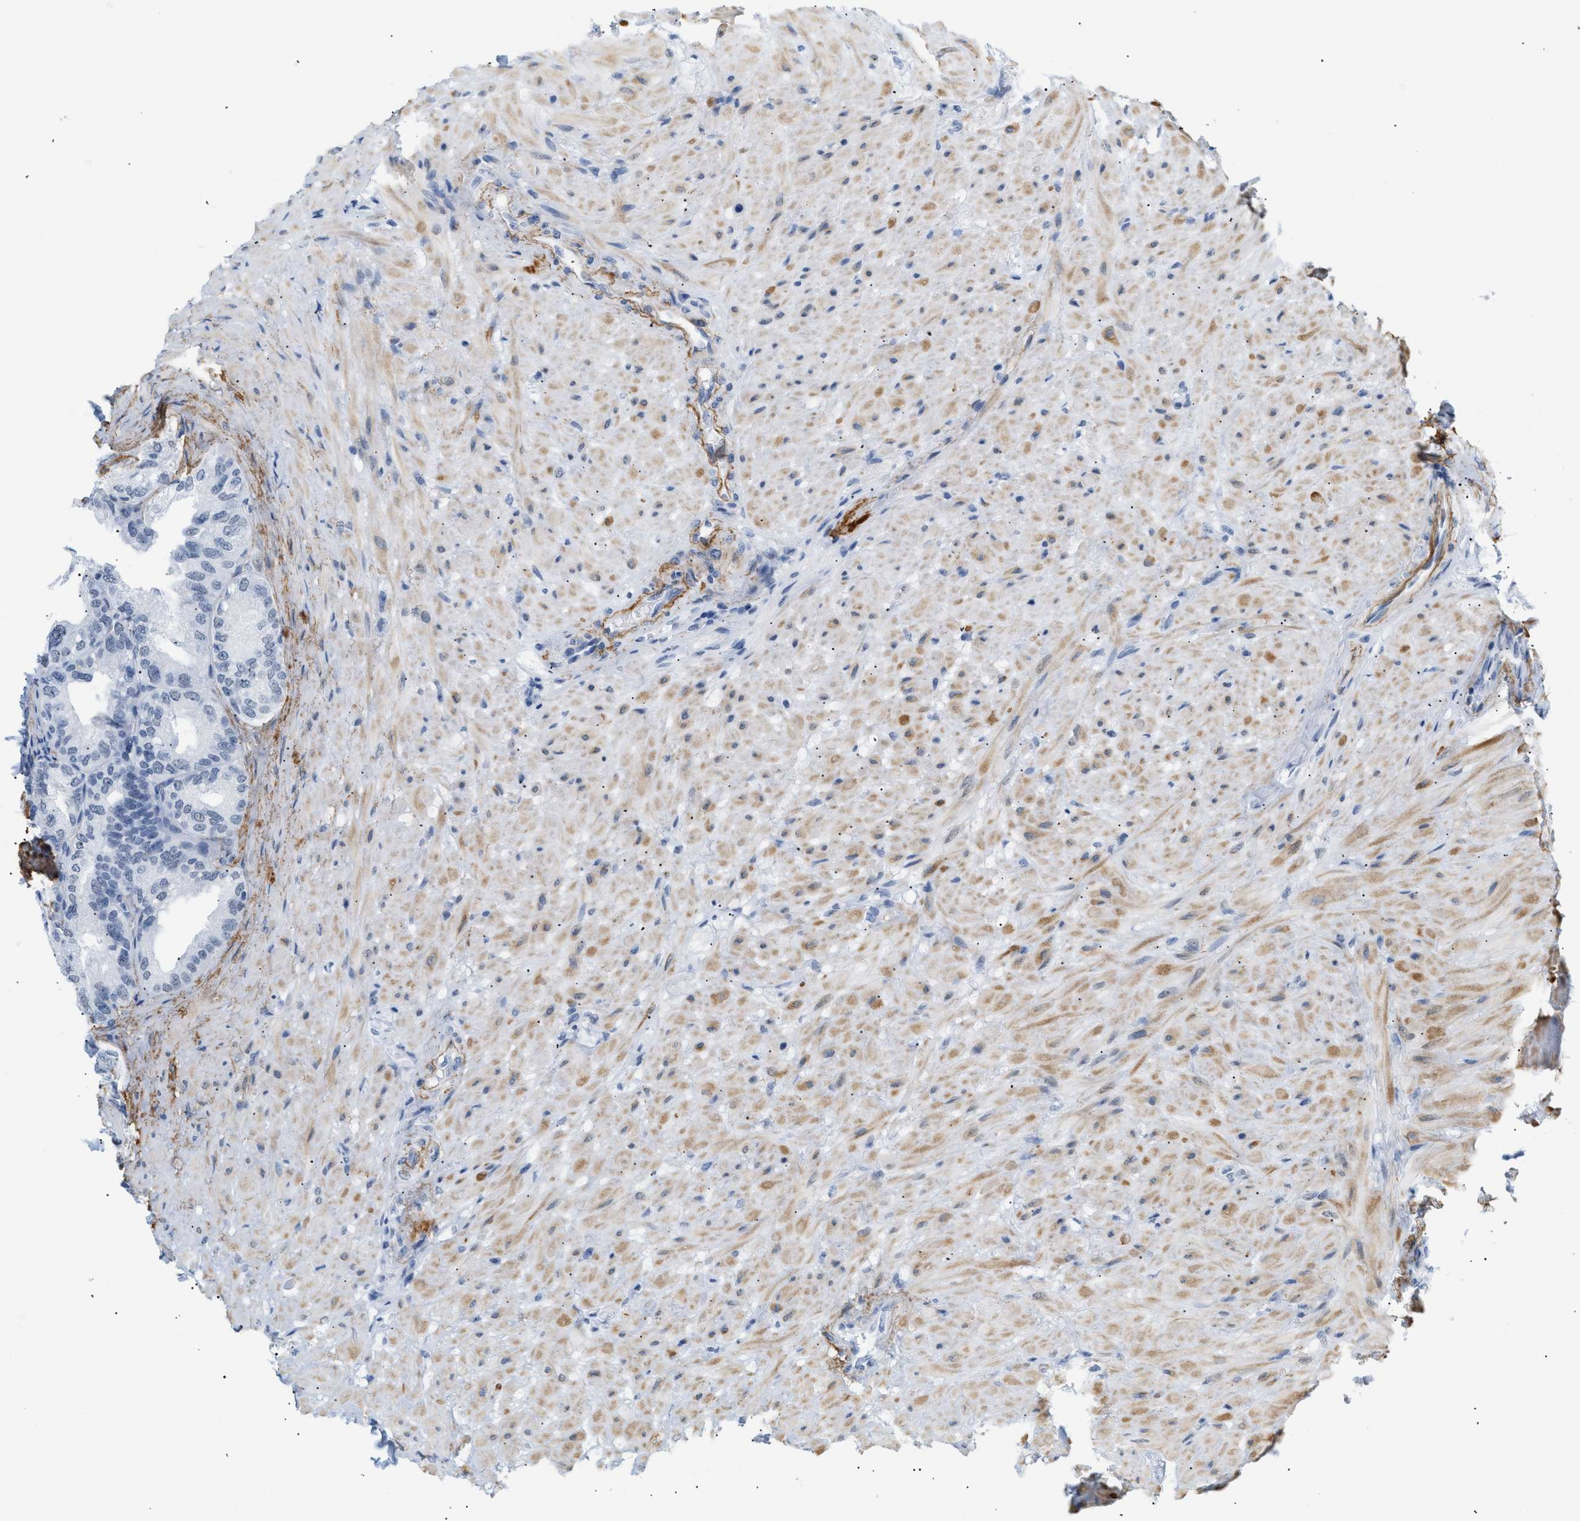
{"staining": {"intensity": "negative", "quantity": "none", "location": "none"}, "tissue": "seminal vesicle", "cell_type": "Glandular cells", "image_type": "normal", "snomed": [{"axis": "morphology", "description": "Normal tissue, NOS"}, {"axis": "topography", "description": "Seminal veicle"}], "caption": "This is an immunohistochemistry (IHC) photomicrograph of unremarkable human seminal vesicle. There is no positivity in glandular cells.", "gene": "ELN", "patient": {"sex": "male", "age": 68}}